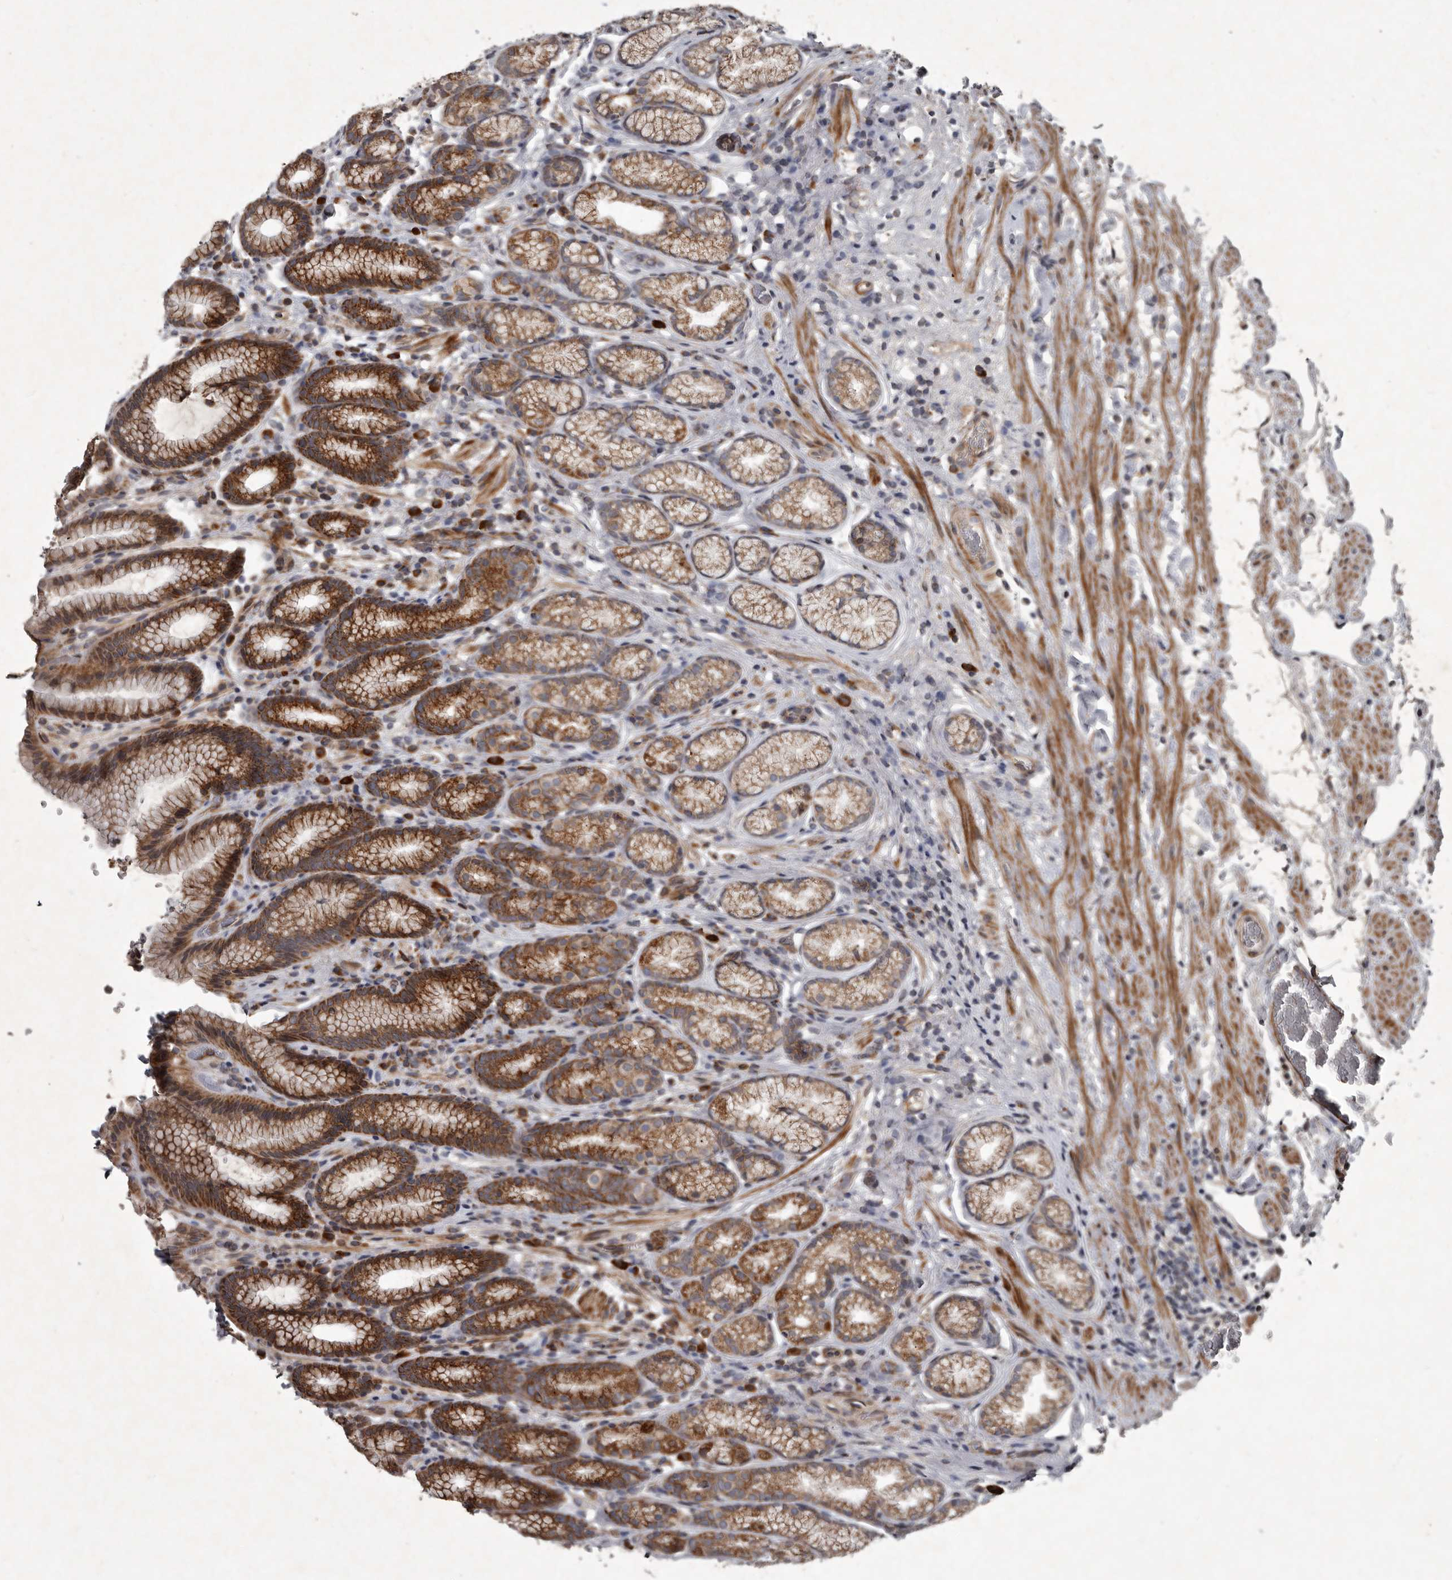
{"staining": {"intensity": "strong", "quantity": ">75%", "location": "cytoplasmic/membranous"}, "tissue": "stomach", "cell_type": "Glandular cells", "image_type": "normal", "snomed": [{"axis": "morphology", "description": "Normal tissue, NOS"}, {"axis": "topography", "description": "Stomach"}], "caption": "There is high levels of strong cytoplasmic/membranous staining in glandular cells of unremarkable stomach, as demonstrated by immunohistochemical staining (brown color).", "gene": "MRPS15", "patient": {"sex": "male", "age": 42}}